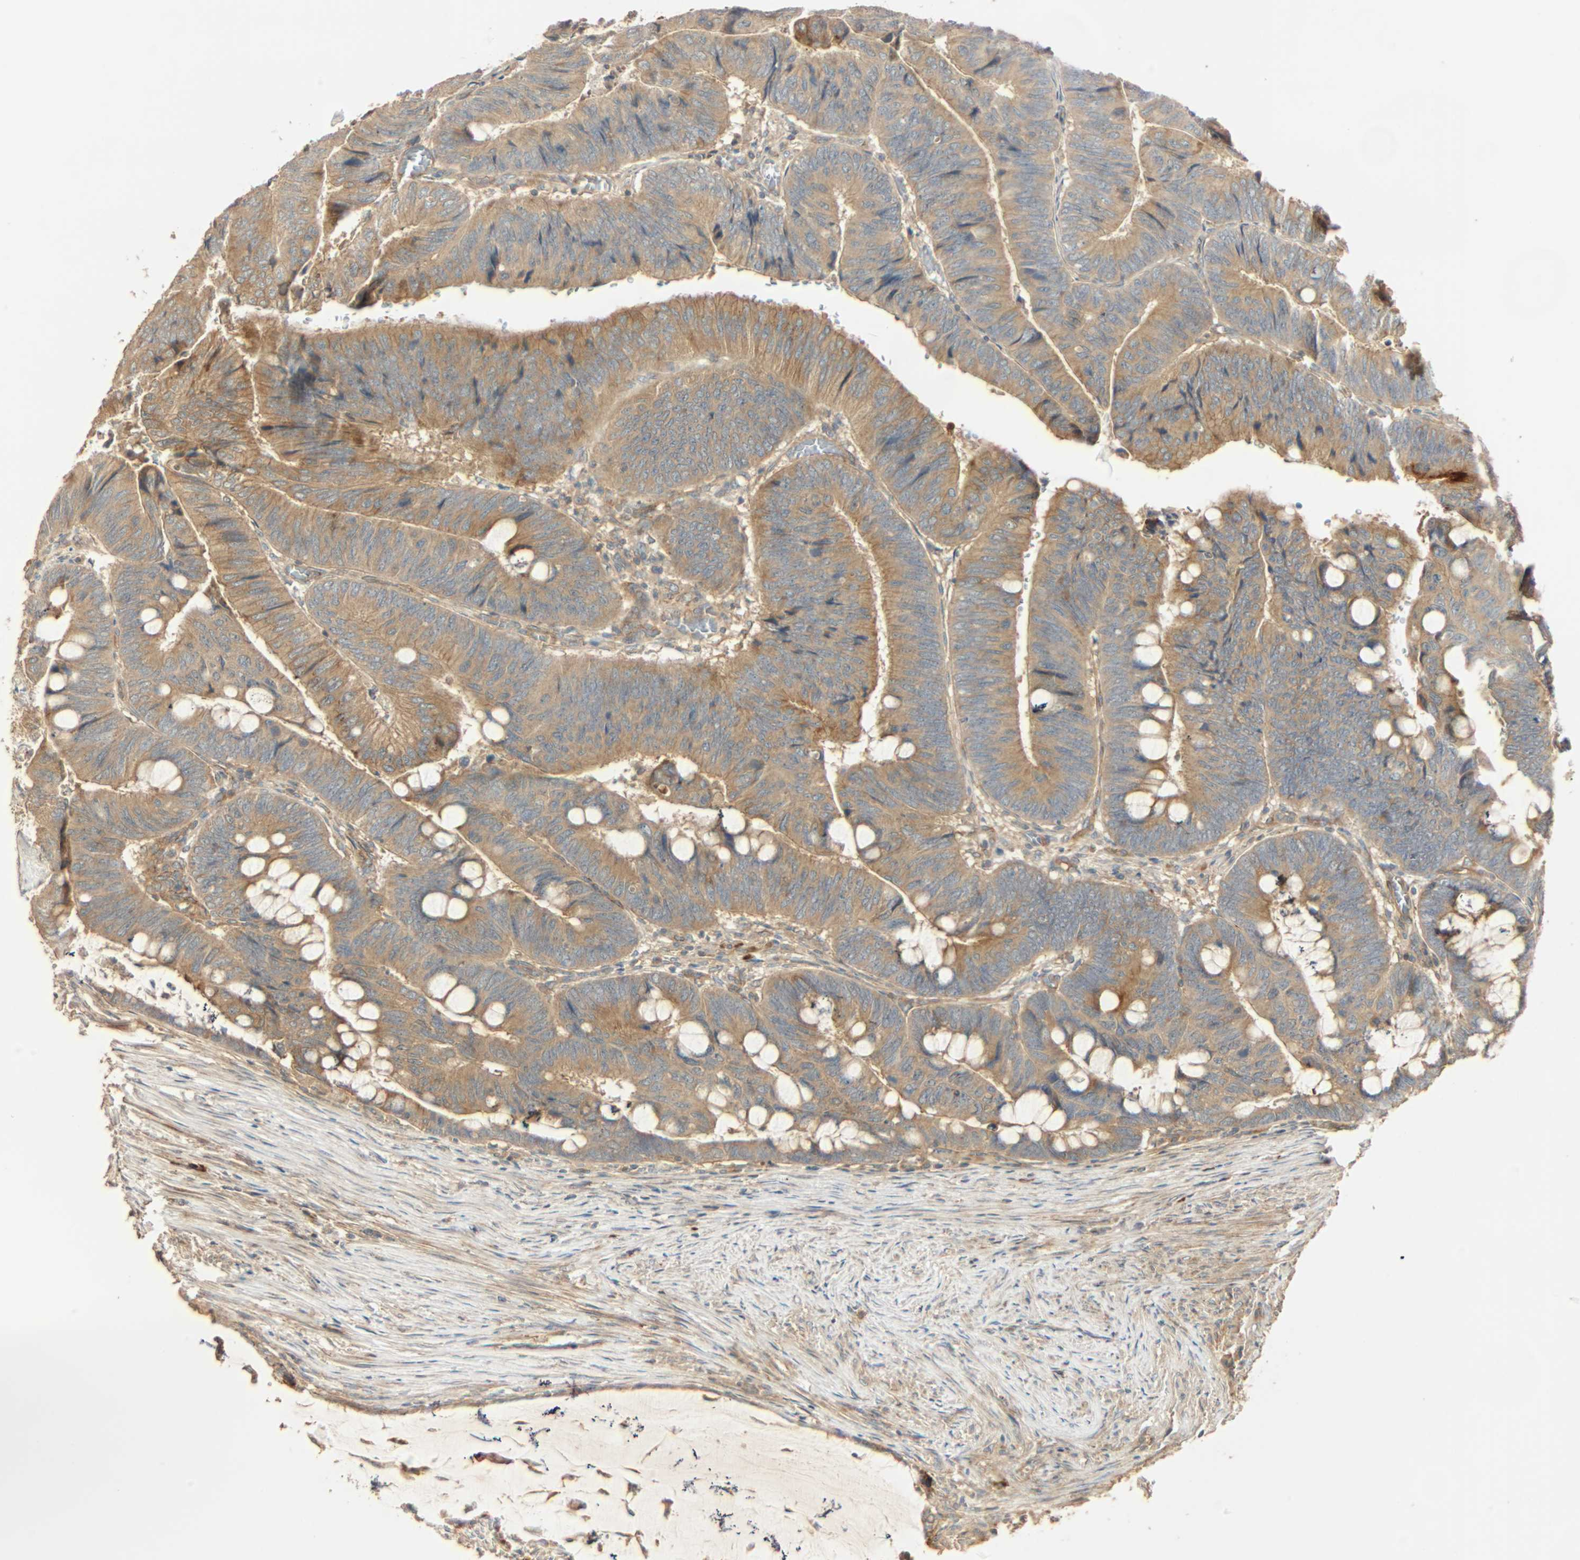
{"staining": {"intensity": "strong", "quantity": ">75%", "location": "cytoplasmic/membranous"}, "tissue": "colorectal cancer", "cell_type": "Tumor cells", "image_type": "cancer", "snomed": [{"axis": "morphology", "description": "Normal tissue, NOS"}, {"axis": "morphology", "description": "Adenocarcinoma, NOS"}, {"axis": "topography", "description": "Rectum"}, {"axis": "topography", "description": "Peripheral nerve tissue"}], "caption": "Protein analysis of colorectal cancer (adenocarcinoma) tissue displays strong cytoplasmic/membranous expression in approximately >75% of tumor cells. (Brightfield microscopy of DAB IHC at high magnification).", "gene": "GALK1", "patient": {"sex": "male", "age": 92}}